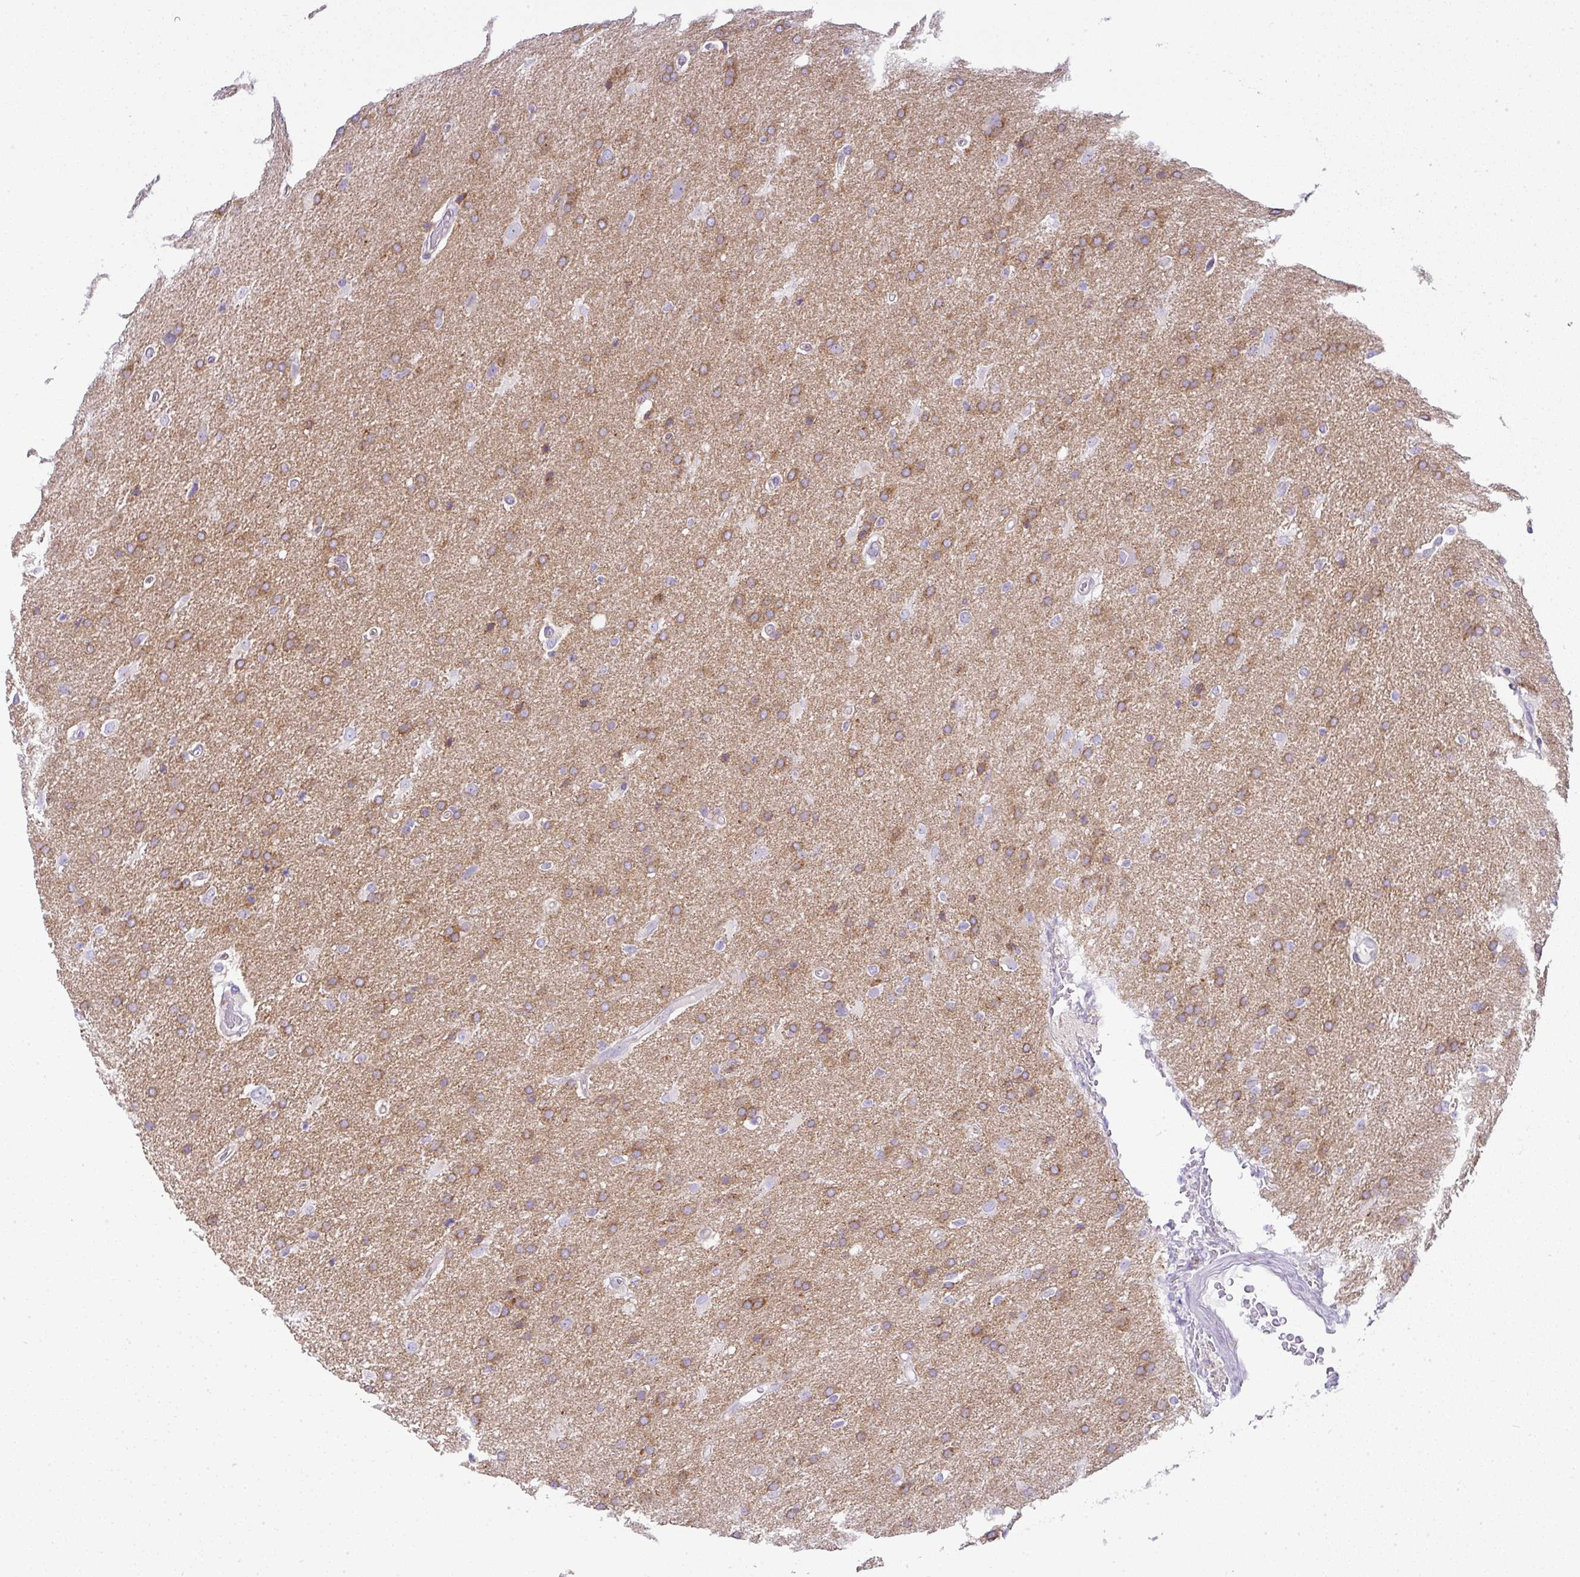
{"staining": {"intensity": "moderate", "quantity": ">75%", "location": "cytoplasmic/membranous"}, "tissue": "glioma", "cell_type": "Tumor cells", "image_type": "cancer", "snomed": [{"axis": "morphology", "description": "Glioma, malignant, High grade"}, {"axis": "topography", "description": "Brain"}], "caption": "A micrograph of human malignant glioma (high-grade) stained for a protein reveals moderate cytoplasmic/membranous brown staining in tumor cells.", "gene": "FAM177A1", "patient": {"sex": "male", "age": 56}}